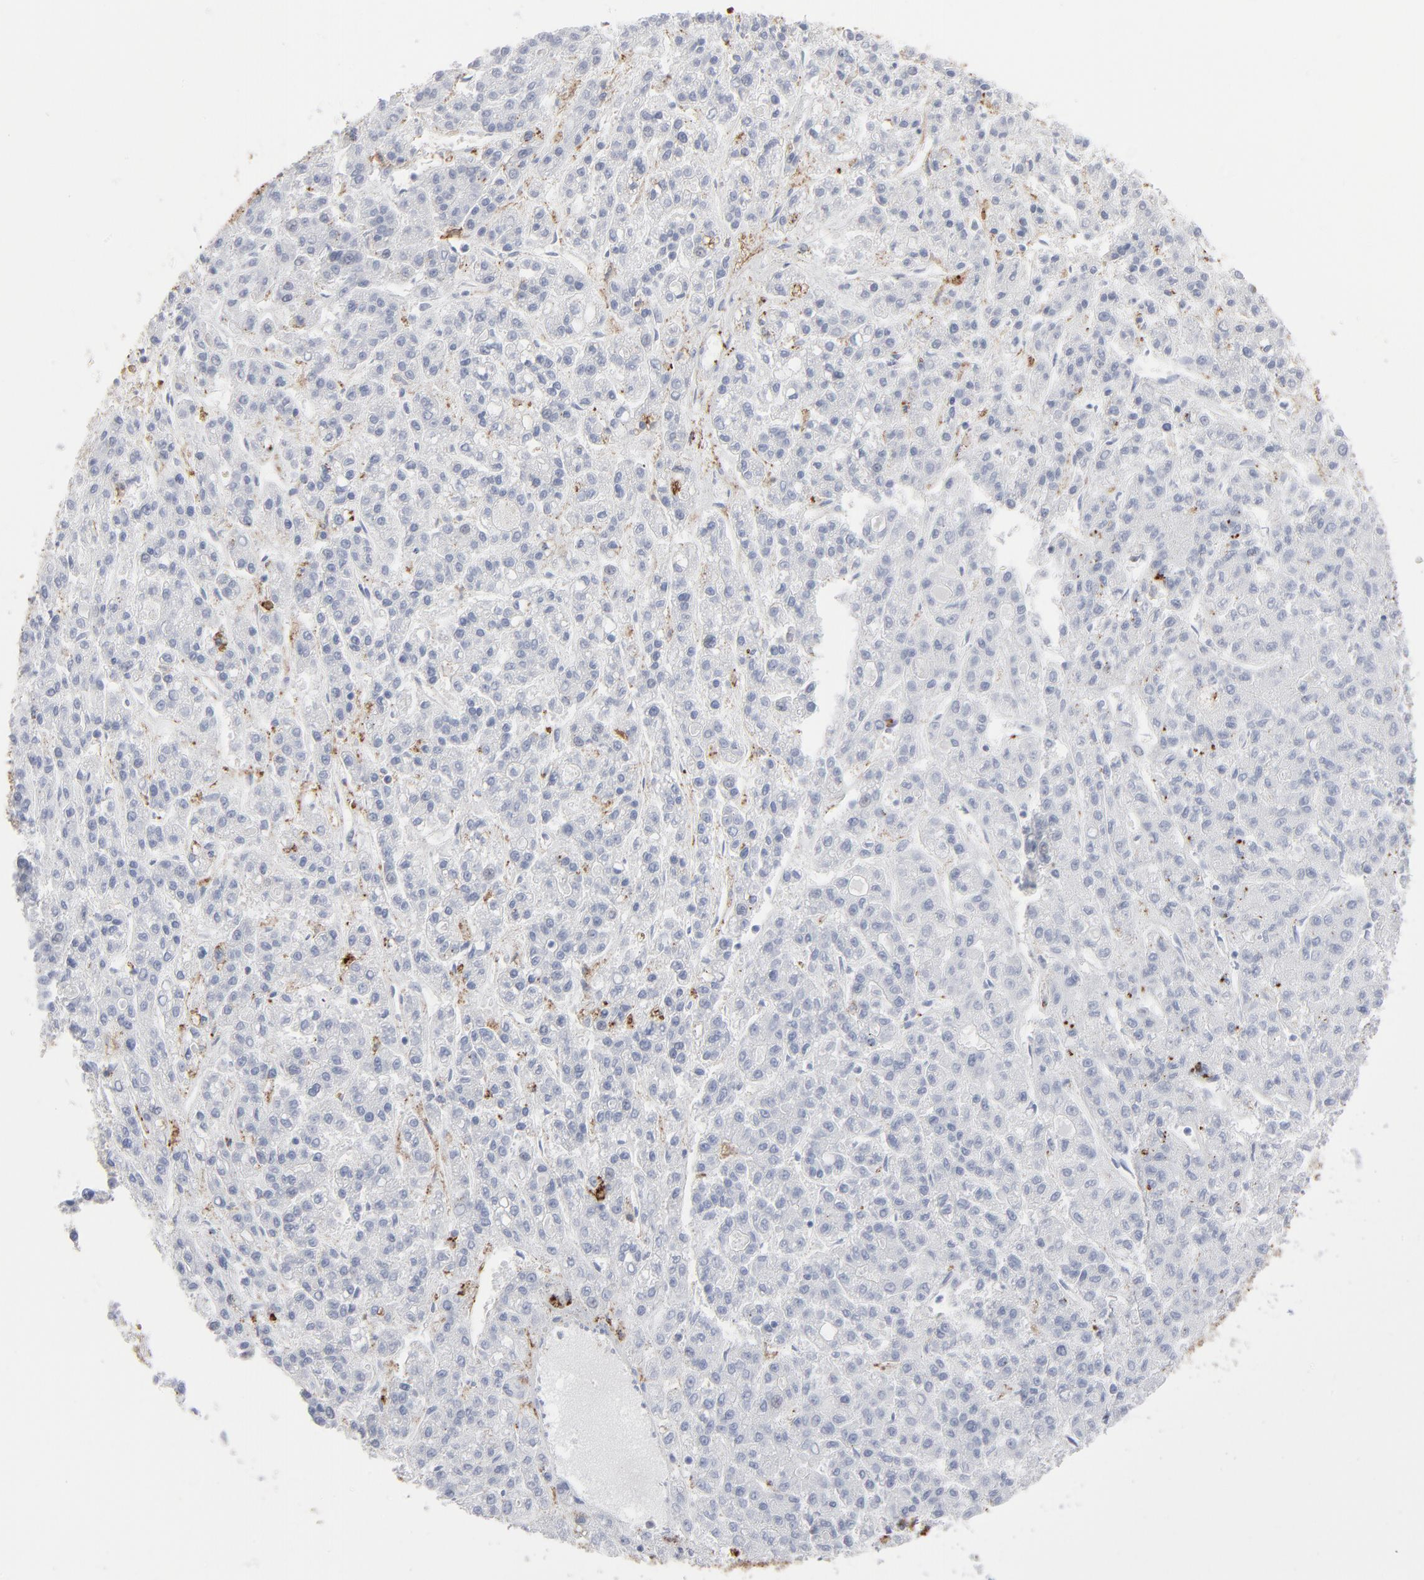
{"staining": {"intensity": "weak", "quantity": "<25%", "location": "cytoplasmic/membranous"}, "tissue": "liver cancer", "cell_type": "Tumor cells", "image_type": "cancer", "snomed": [{"axis": "morphology", "description": "Carcinoma, Hepatocellular, NOS"}, {"axis": "topography", "description": "Liver"}], "caption": "Immunohistochemical staining of liver cancer shows no significant expression in tumor cells. (Immunohistochemistry, brightfield microscopy, high magnification).", "gene": "ANXA5", "patient": {"sex": "male", "age": 70}}